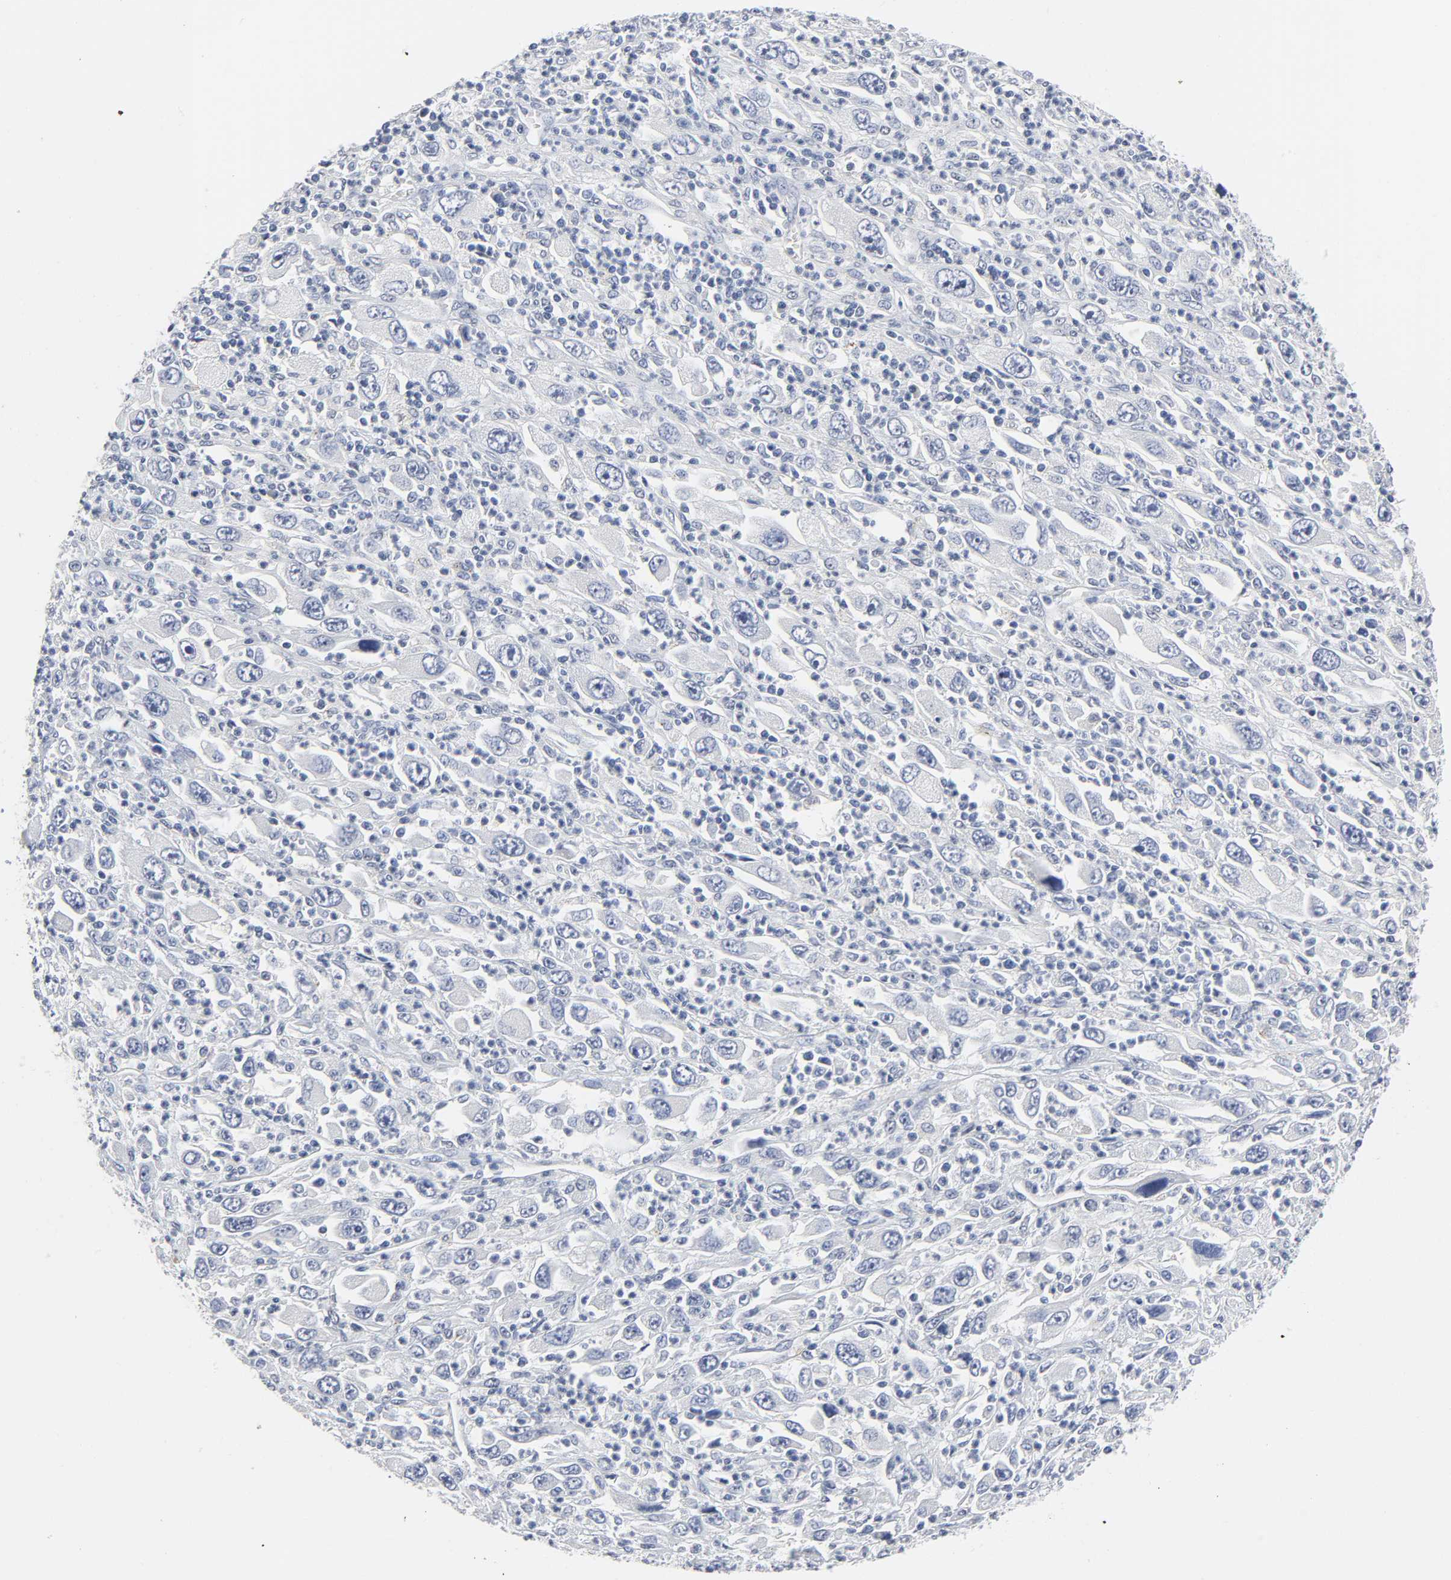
{"staining": {"intensity": "negative", "quantity": "none", "location": "none"}, "tissue": "melanoma", "cell_type": "Tumor cells", "image_type": "cancer", "snomed": [{"axis": "morphology", "description": "Malignant melanoma, Metastatic site"}, {"axis": "topography", "description": "Skin"}], "caption": "The immunohistochemistry (IHC) histopathology image has no significant positivity in tumor cells of melanoma tissue.", "gene": "SALL2", "patient": {"sex": "female", "age": 56}}